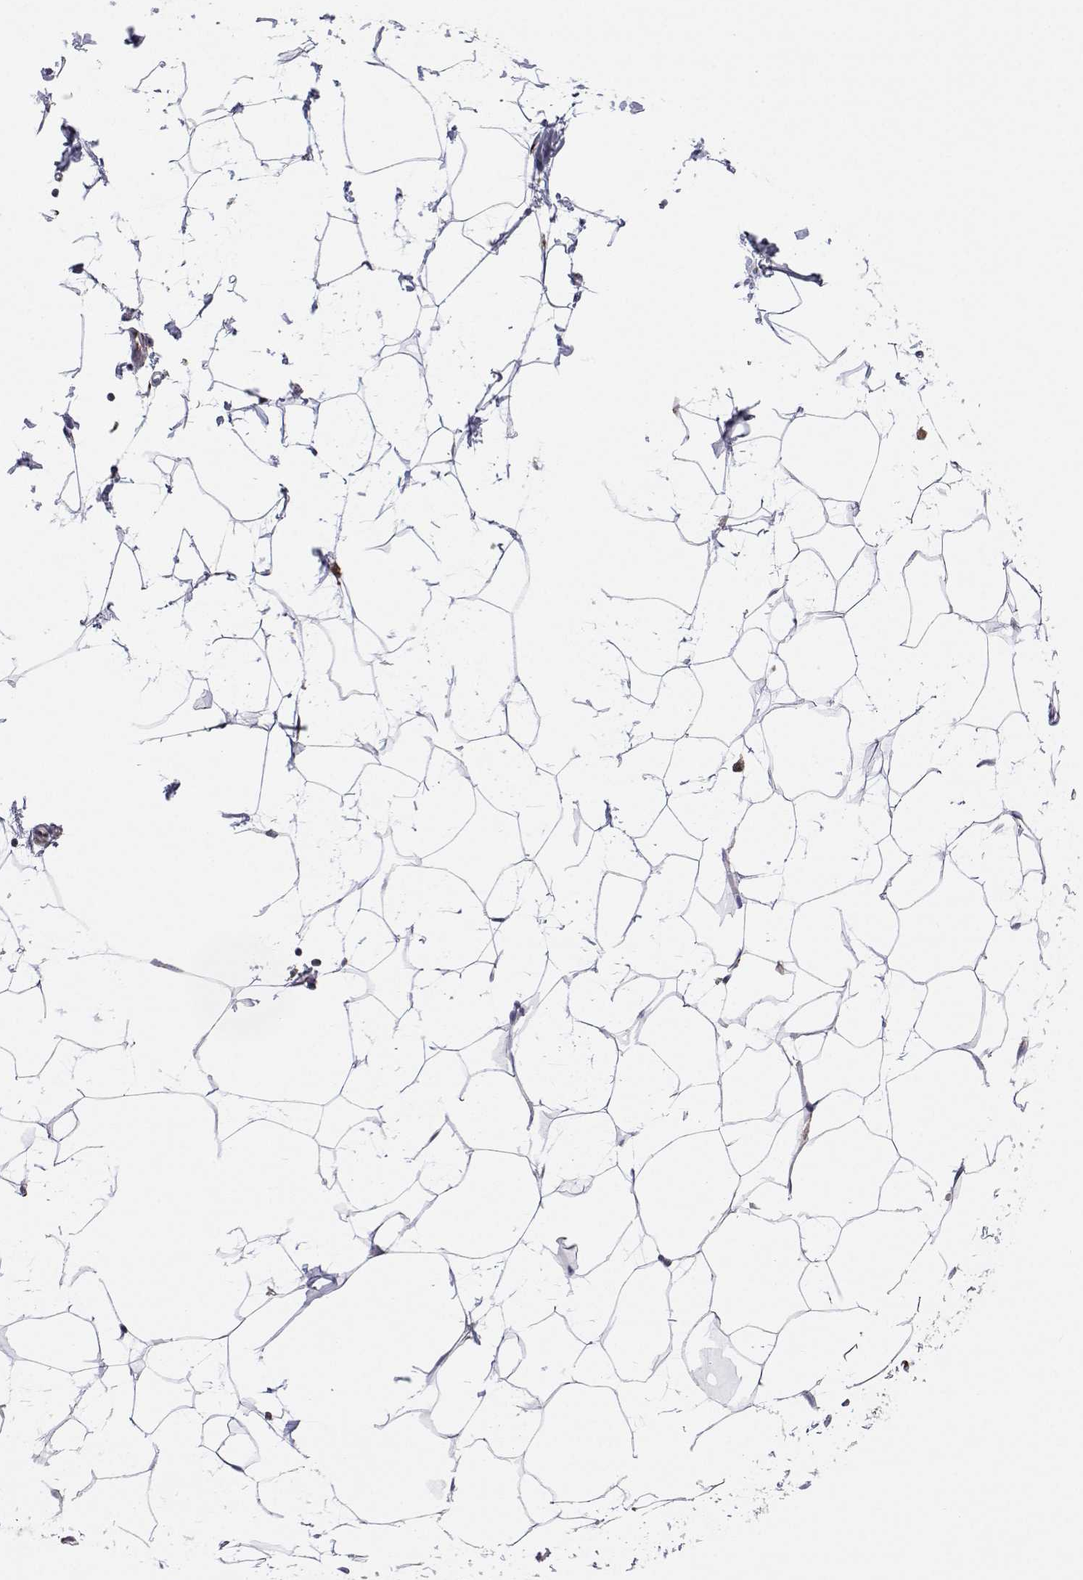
{"staining": {"intensity": "negative", "quantity": "none", "location": "none"}, "tissue": "breast", "cell_type": "Adipocytes", "image_type": "normal", "snomed": [{"axis": "morphology", "description": "Normal tissue, NOS"}, {"axis": "topography", "description": "Breast"}], "caption": "This micrograph is of benign breast stained with immunohistochemistry to label a protein in brown with the nuclei are counter-stained blue. There is no staining in adipocytes.", "gene": "STARD13", "patient": {"sex": "female", "age": 27}}